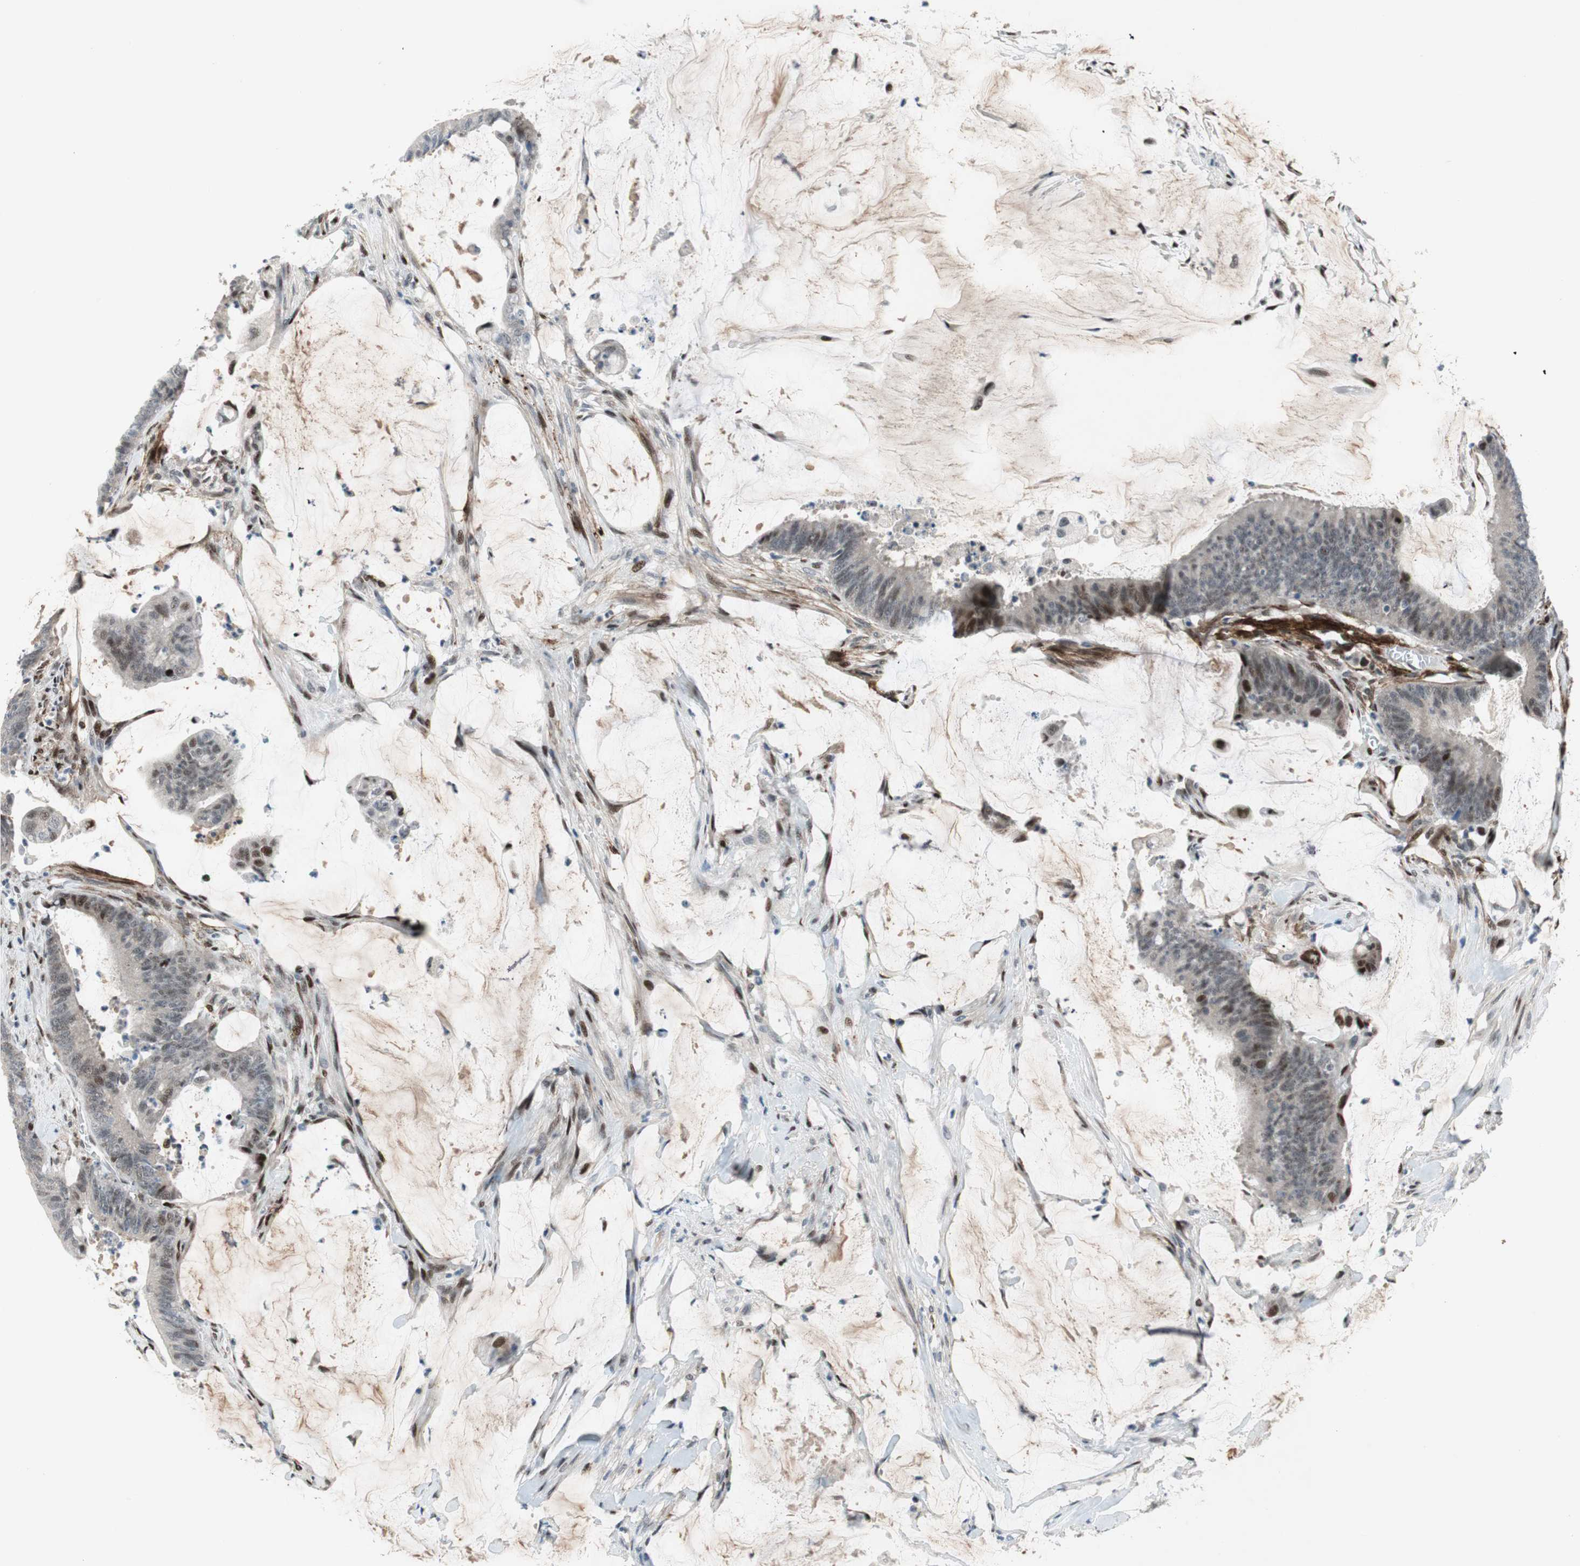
{"staining": {"intensity": "moderate", "quantity": "<25%", "location": "nuclear"}, "tissue": "colorectal cancer", "cell_type": "Tumor cells", "image_type": "cancer", "snomed": [{"axis": "morphology", "description": "Adenocarcinoma, NOS"}, {"axis": "topography", "description": "Rectum"}], "caption": "IHC histopathology image of neoplastic tissue: colorectal adenocarcinoma stained using immunohistochemistry (IHC) displays low levels of moderate protein expression localized specifically in the nuclear of tumor cells, appearing as a nuclear brown color.", "gene": "FBXO44", "patient": {"sex": "female", "age": 66}}